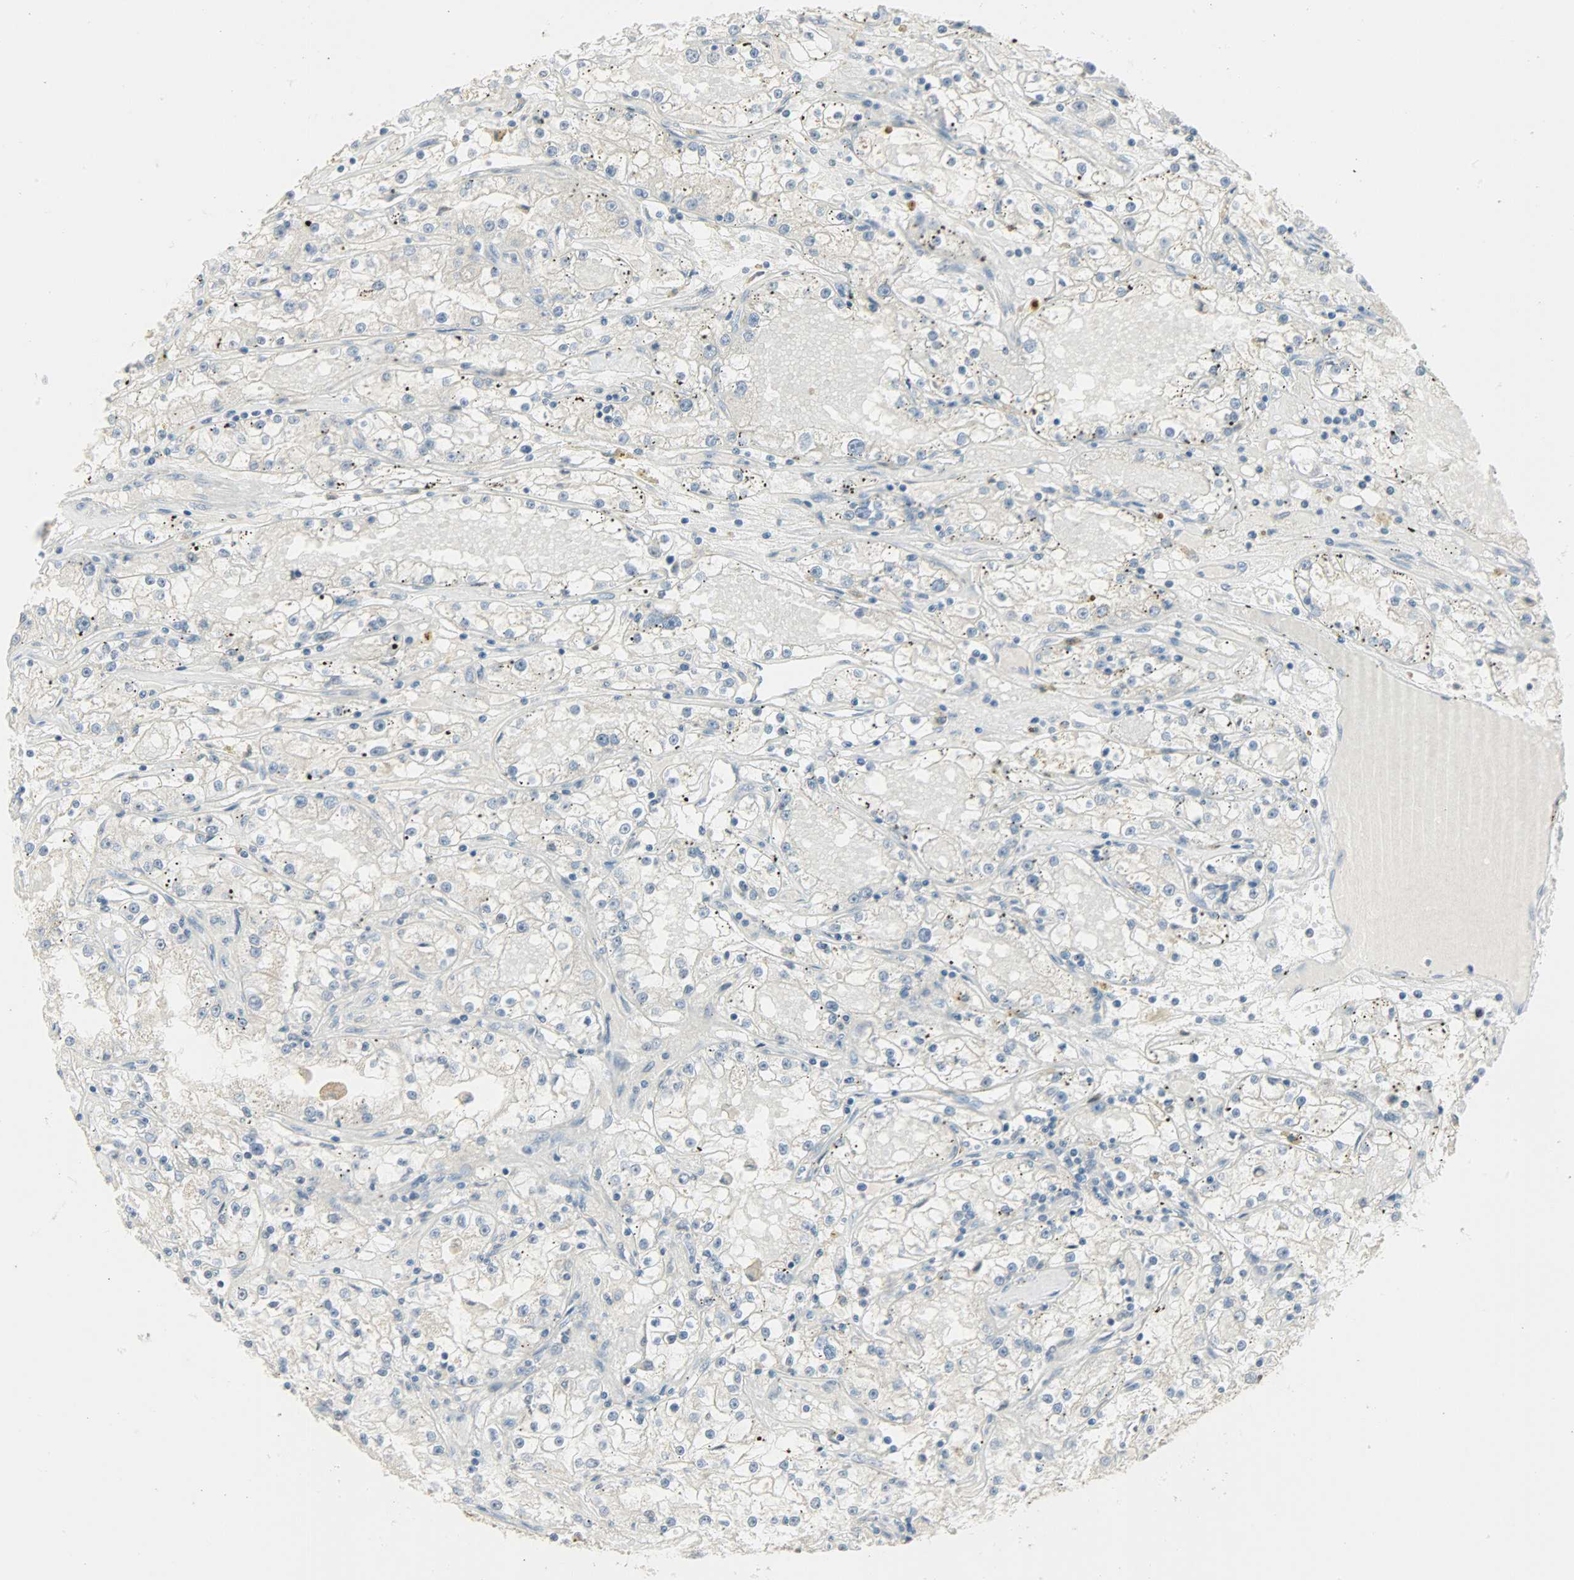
{"staining": {"intensity": "negative", "quantity": "none", "location": "none"}, "tissue": "renal cancer", "cell_type": "Tumor cells", "image_type": "cancer", "snomed": [{"axis": "morphology", "description": "Adenocarcinoma, NOS"}, {"axis": "topography", "description": "Kidney"}], "caption": "This is an immunohistochemistry (IHC) histopathology image of renal adenocarcinoma. There is no expression in tumor cells.", "gene": "PPARG", "patient": {"sex": "male", "age": 56}}